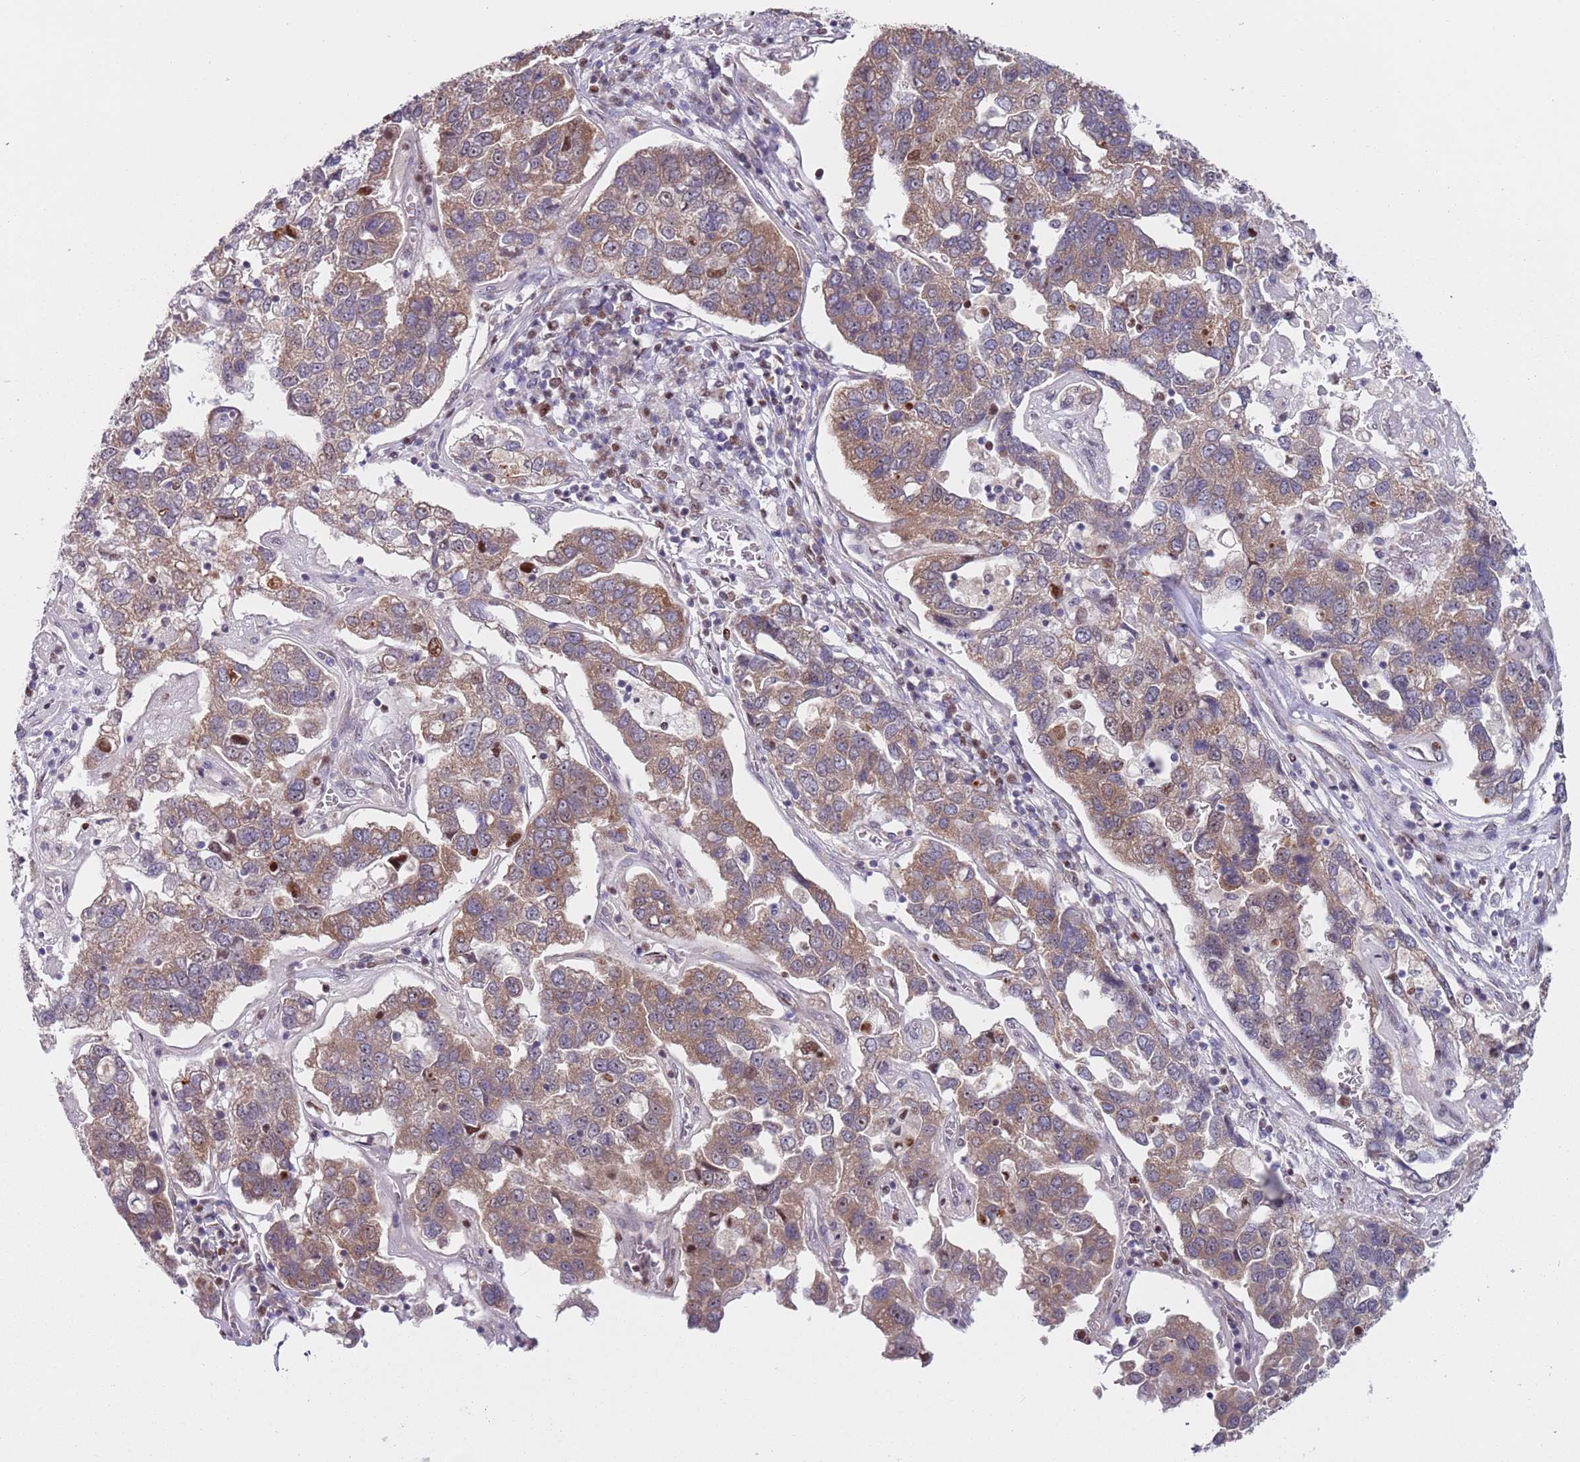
{"staining": {"intensity": "weak", "quantity": ">75%", "location": "cytoplasmic/membranous"}, "tissue": "pancreatic cancer", "cell_type": "Tumor cells", "image_type": "cancer", "snomed": [{"axis": "morphology", "description": "Adenocarcinoma, NOS"}, {"axis": "topography", "description": "Pancreas"}], "caption": "A brown stain labels weak cytoplasmic/membranous positivity of a protein in pancreatic adenocarcinoma tumor cells. (DAB = brown stain, brightfield microscopy at high magnification).", "gene": "SLC25A32", "patient": {"sex": "female", "age": 61}}